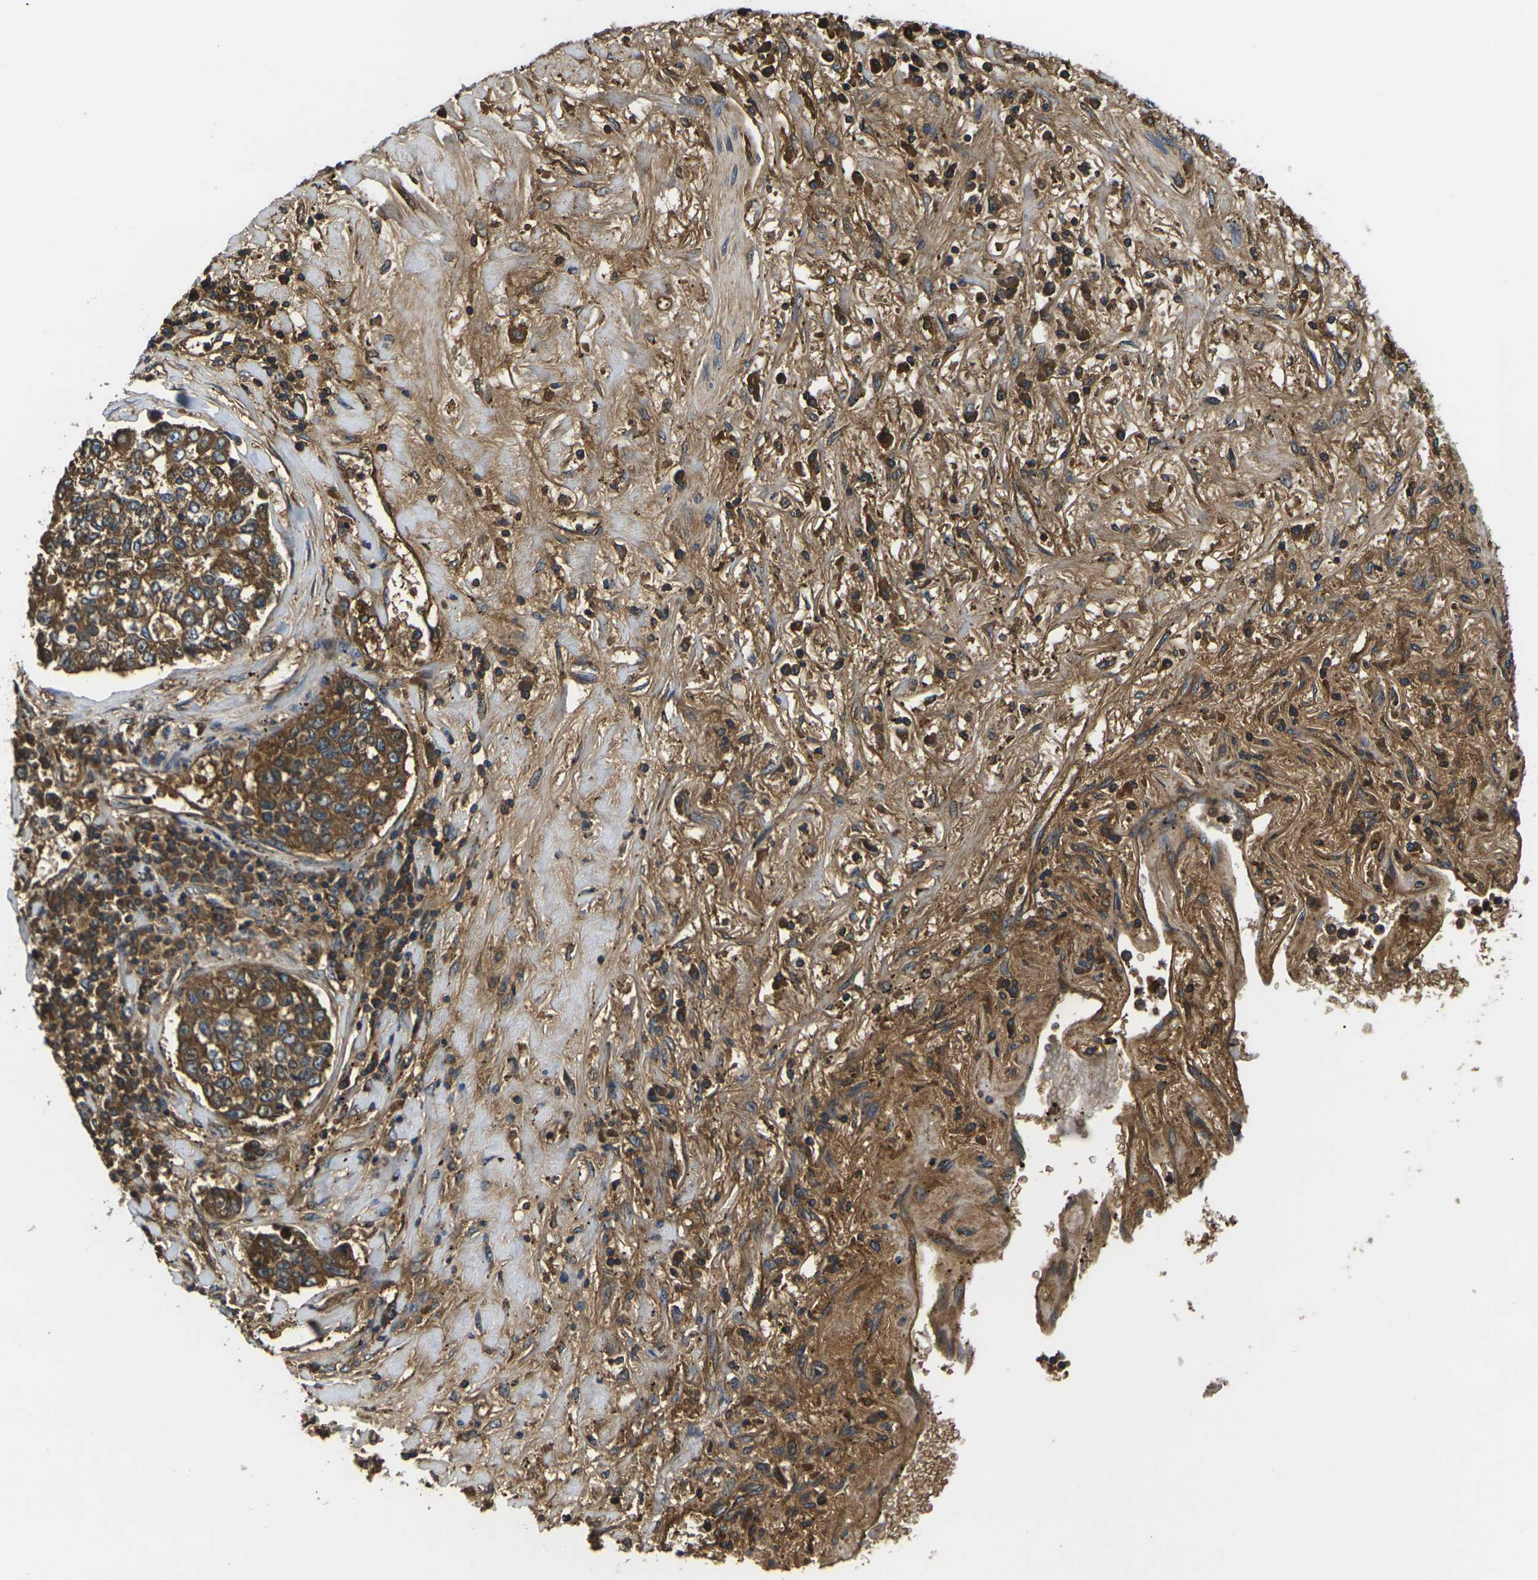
{"staining": {"intensity": "moderate", "quantity": ">75%", "location": "cytoplasmic/membranous"}, "tissue": "lung cancer", "cell_type": "Tumor cells", "image_type": "cancer", "snomed": [{"axis": "morphology", "description": "Adenocarcinoma, NOS"}, {"axis": "topography", "description": "Lung"}], "caption": "The immunohistochemical stain highlights moderate cytoplasmic/membranous positivity in tumor cells of lung cancer tissue.", "gene": "HSPG2", "patient": {"sex": "male", "age": 49}}